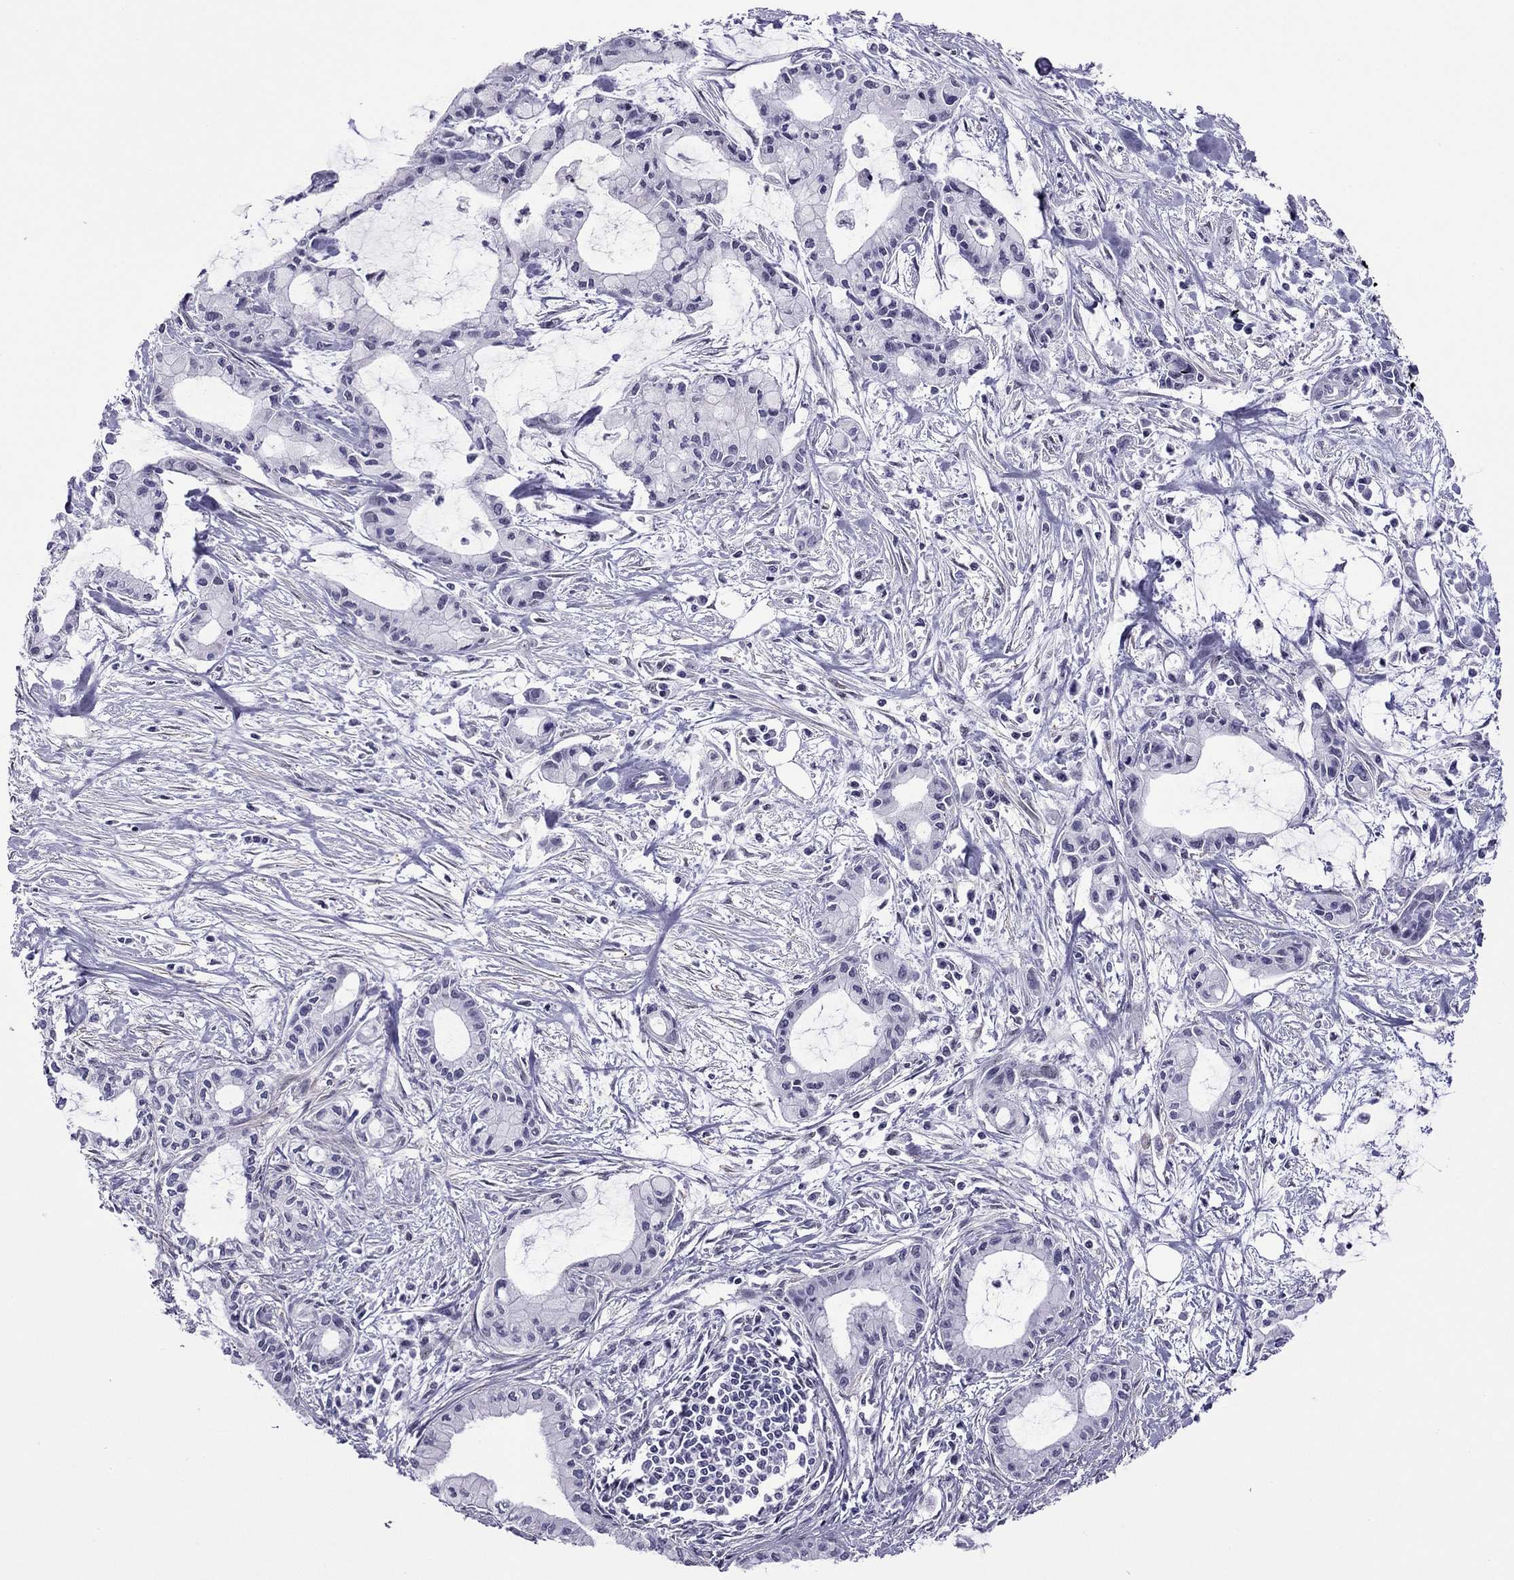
{"staining": {"intensity": "negative", "quantity": "none", "location": "none"}, "tissue": "pancreatic cancer", "cell_type": "Tumor cells", "image_type": "cancer", "snomed": [{"axis": "morphology", "description": "Adenocarcinoma, NOS"}, {"axis": "topography", "description": "Pancreas"}], "caption": "Human pancreatic cancer stained for a protein using IHC shows no staining in tumor cells.", "gene": "ZNF646", "patient": {"sex": "male", "age": 48}}